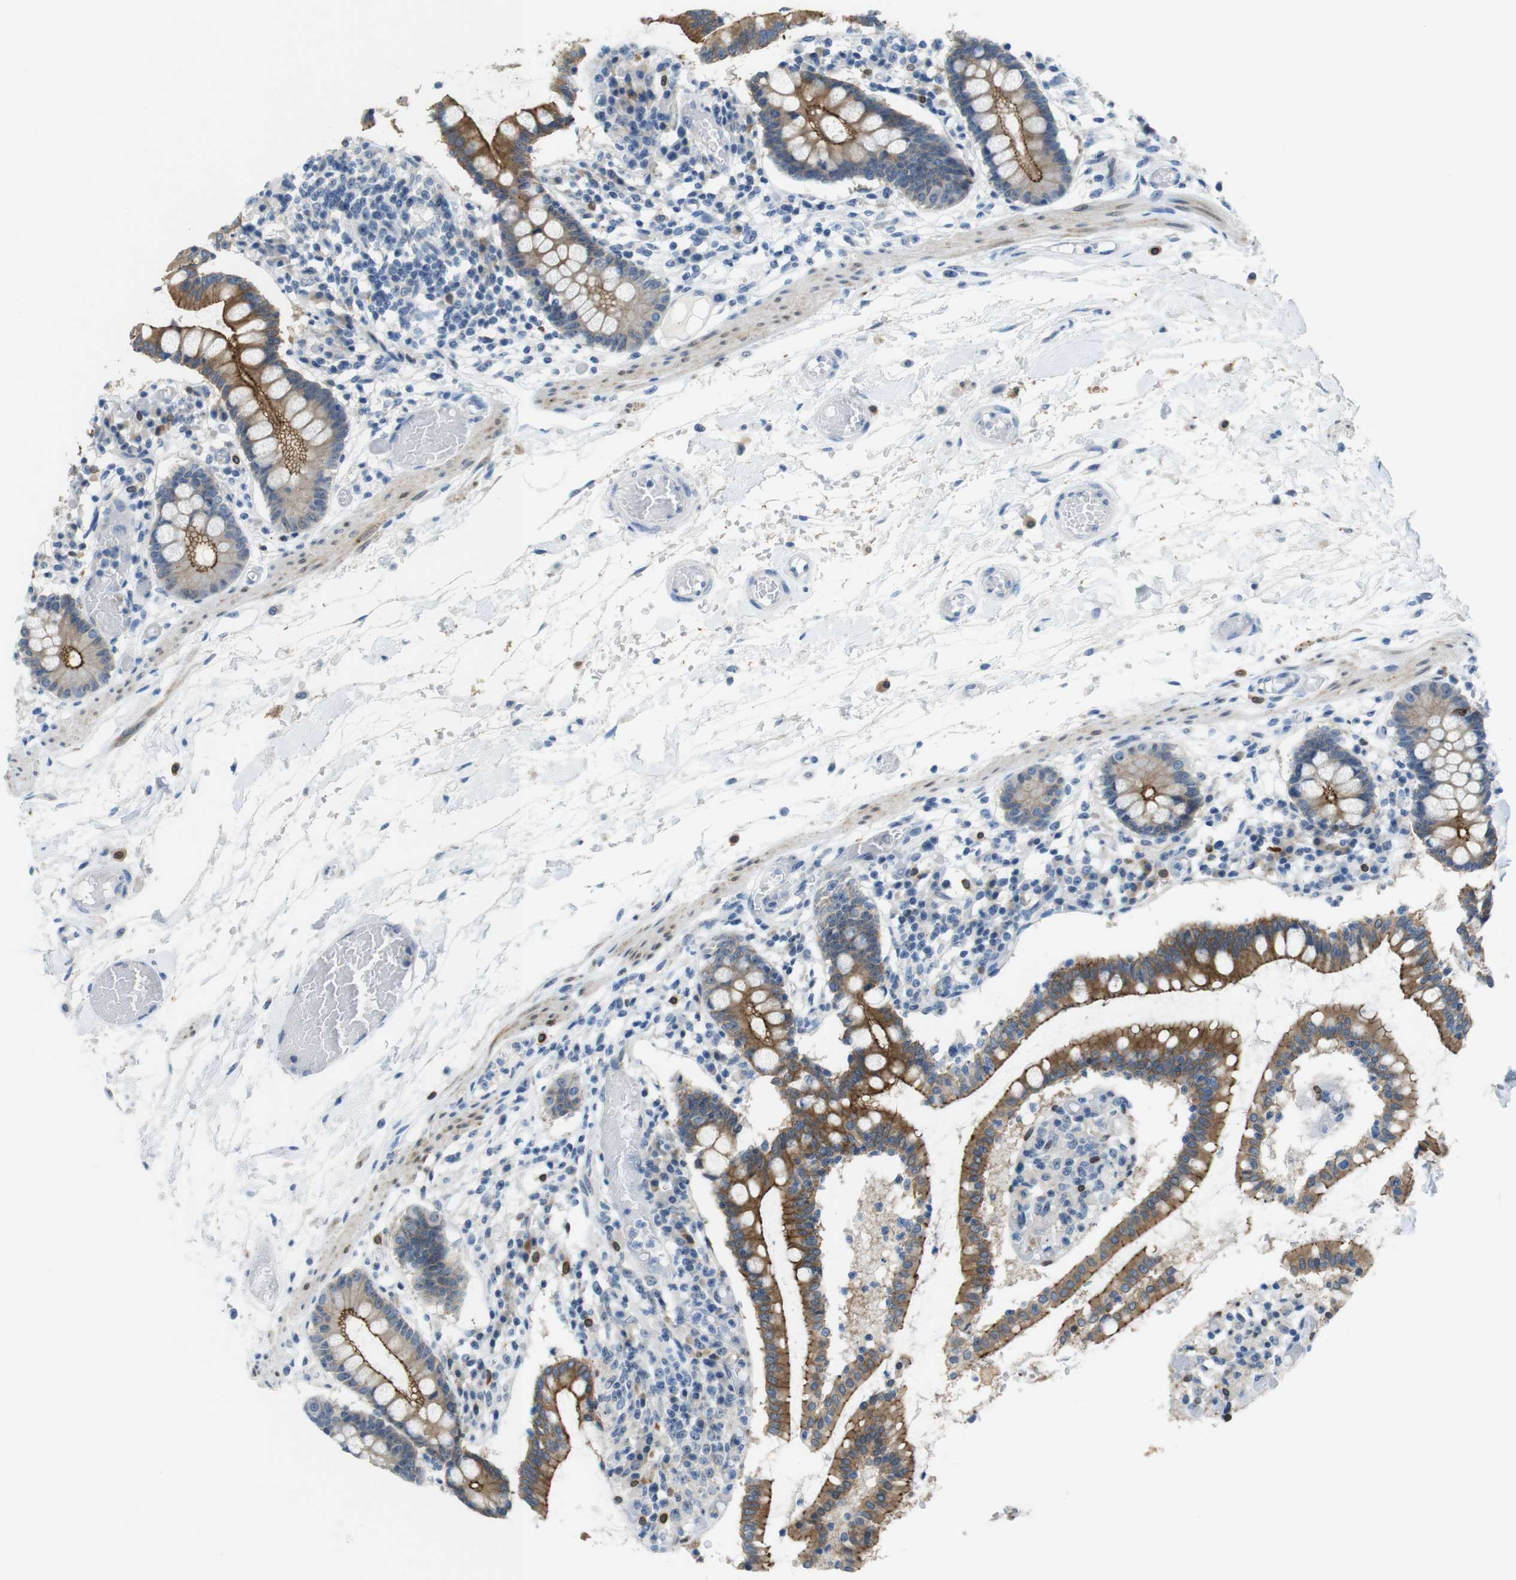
{"staining": {"intensity": "moderate", "quantity": ">75%", "location": "cytoplasmic/membranous"}, "tissue": "small intestine", "cell_type": "Glandular cells", "image_type": "normal", "snomed": [{"axis": "morphology", "description": "Normal tissue, NOS"}, {"axis": "topography", "description": "Small intestine"}], "caption": "Moderate cytoplasmic/membranous staining for a protein is appreciated in about >75% of glandular cells of normal small intestine using immunohistochemistry (IHC).", "gene": "TJP3", "patient": {"sex": "female", "age": 61}}